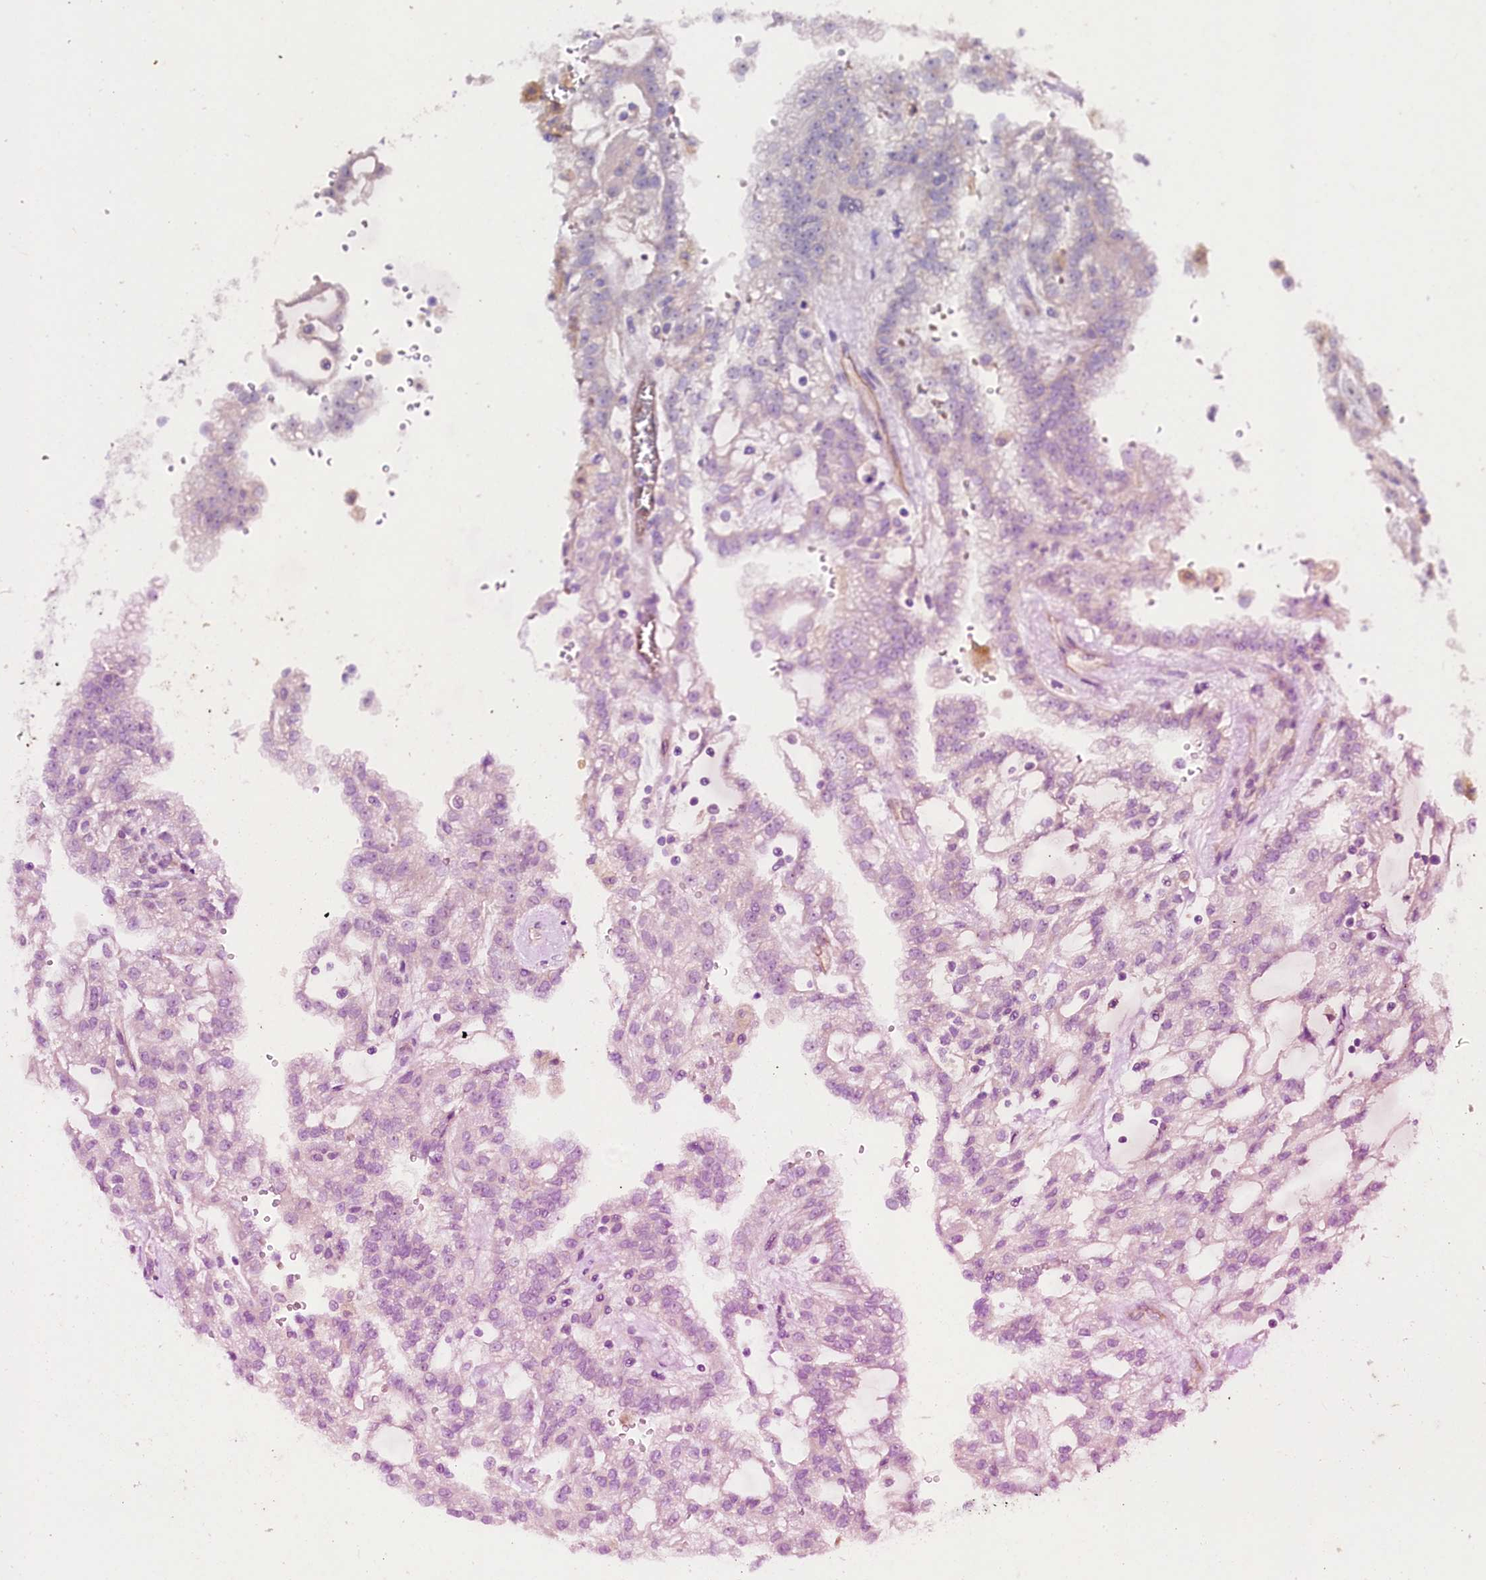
{"staining": {"intensity": "negative", "quantity": "none", "location": "none"}, "tissue": "renal cancer", "cell_type": "Tumor cells", "image_type": "cancer", "snomed": [{"axis": "morphology", "description": "Adenocarcinoma, NOS"}, {"axis": "topography", "description": "Kidney"}], "caption": "DAB (3,3'-diaminobenzidine) immunohistochemical staining of renal cancer displays no significant staining in tumor cells.", "gene": "SLC7A1", "patient": {"sex": "male", "age": 63}}